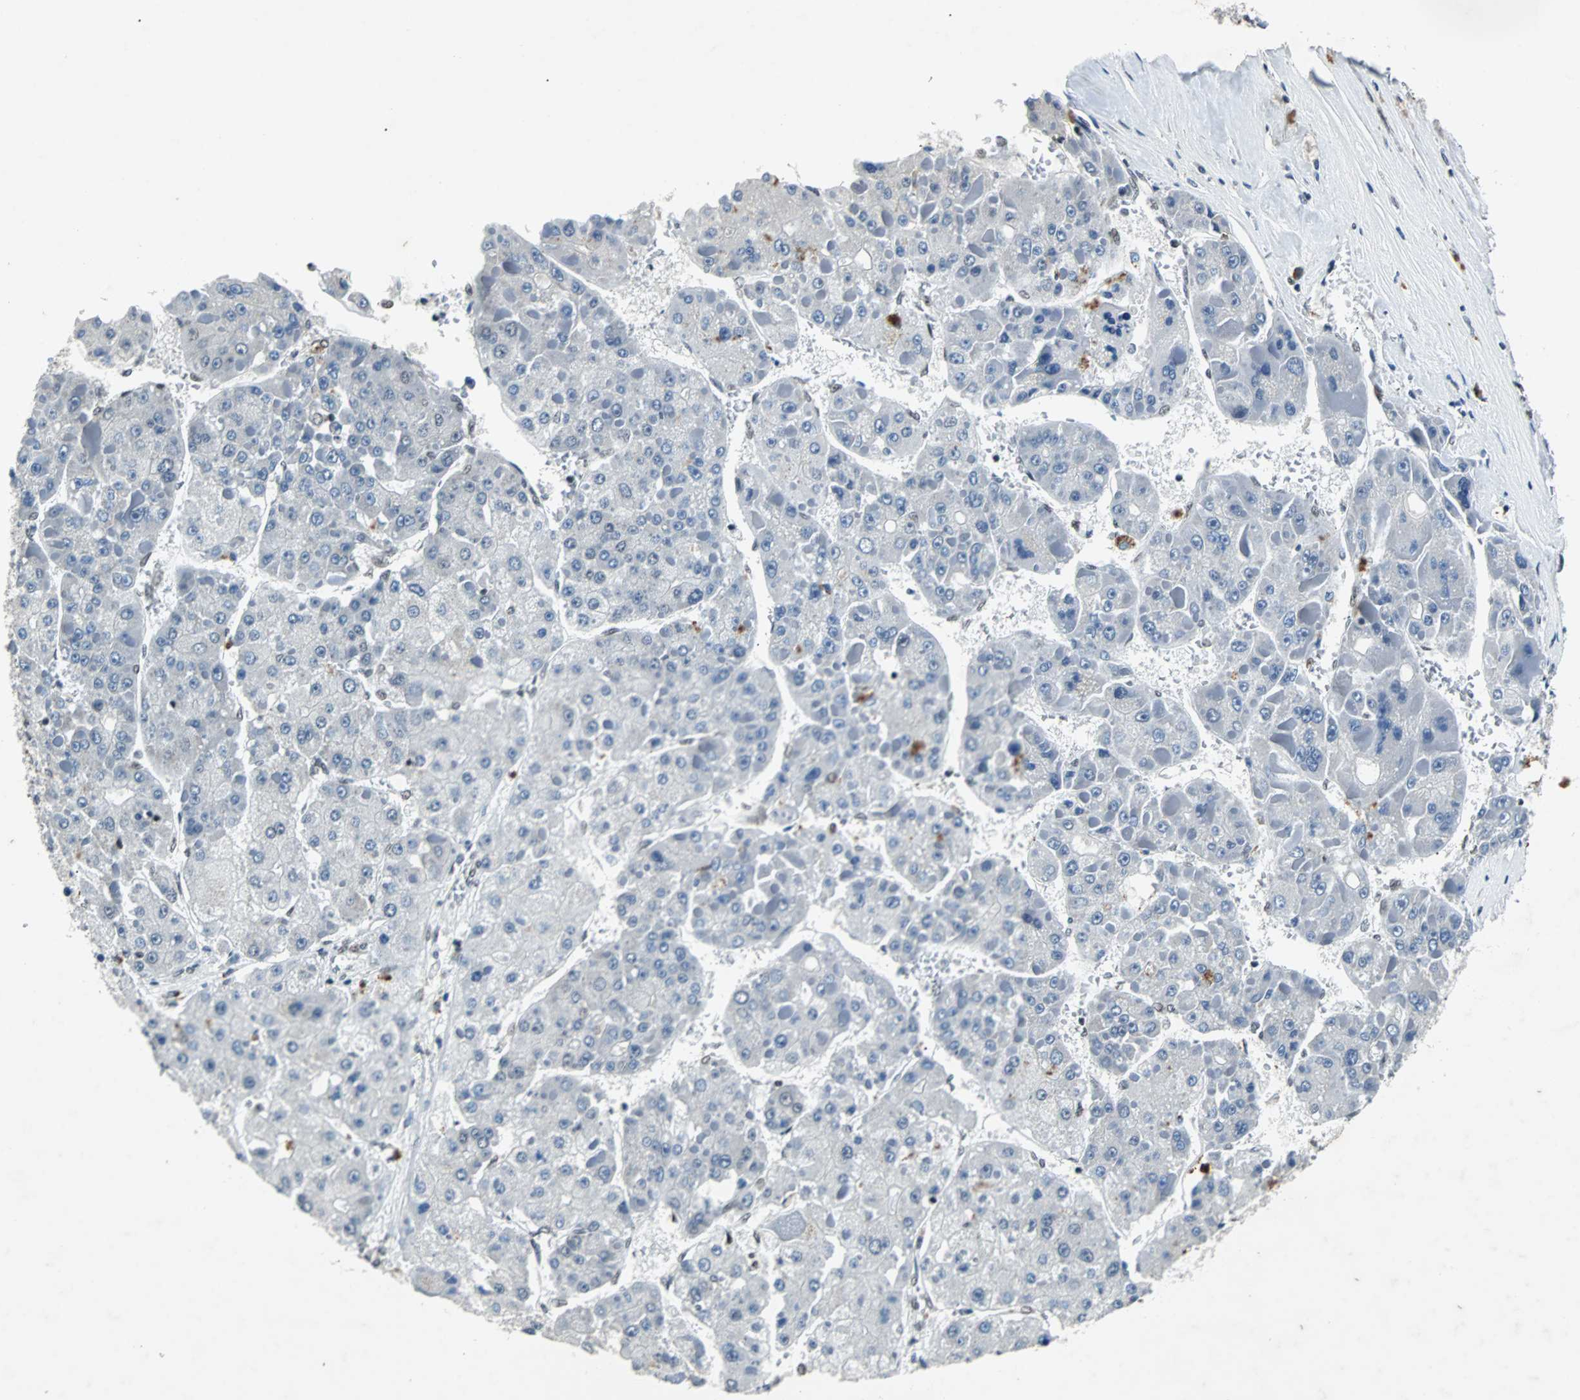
{"staining": {"intensity": "negative", "quantity": "none", "location": "none"}, "tissue": "liver cancer", "cell_type": "Tumor cells", "image_type": "cancer", "snomed": [{"axis": "morphology", "description": "Carcinoma, Hepatocellular, NOS"}, {"axis": "topography", "description": "Liver"}], "caption": "Immunohistochemistry (IHC) photomicrograph of human liver cancer stained for a protein (brown), which demonstrates no positivity in tumor cells.", "gene": "GATAD2A", "patient": {"sex": "female", "age": 73}}